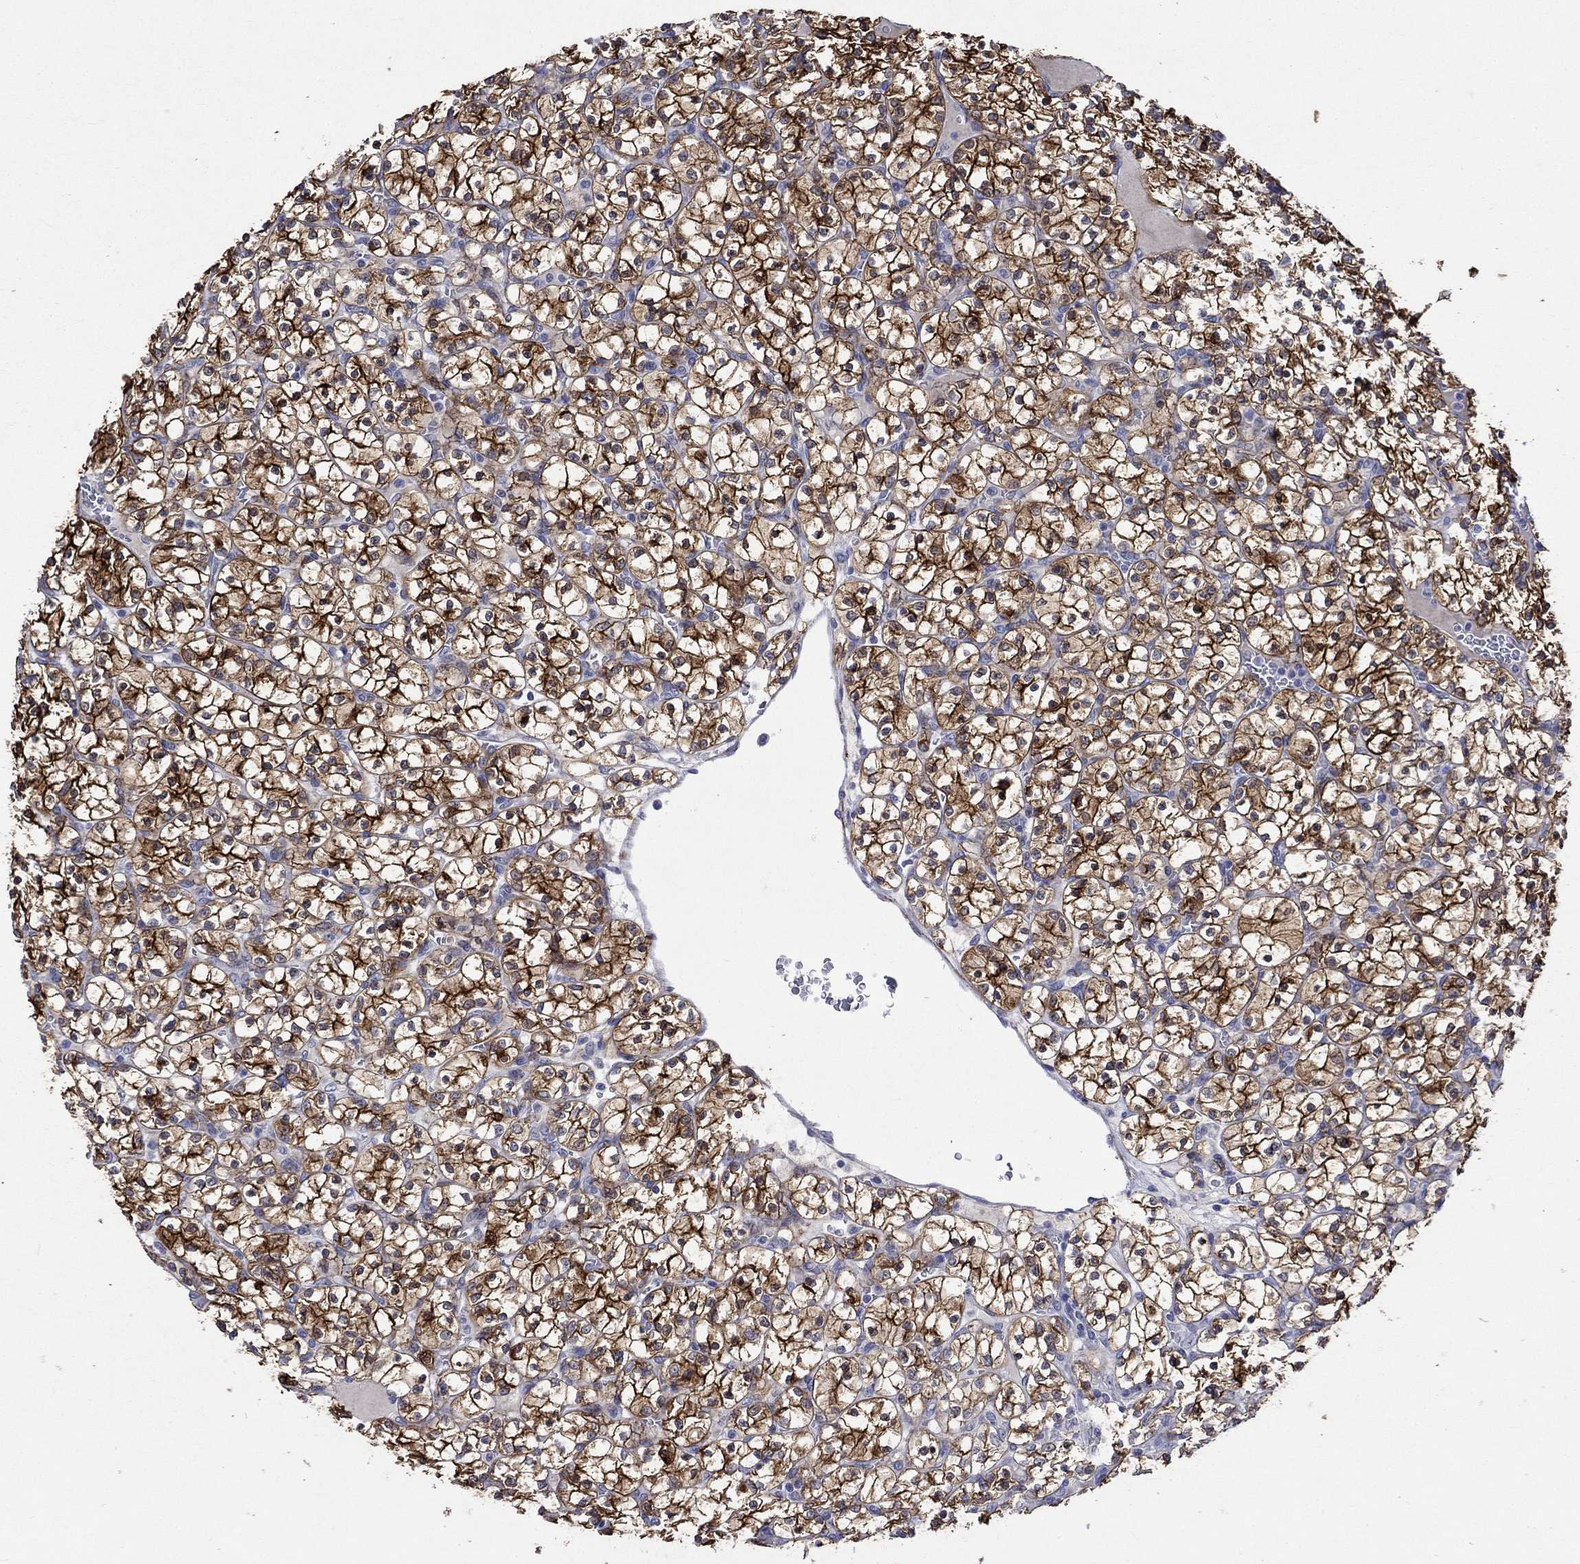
{"staining": {"intensity": "strong", "quantity": ">75%", "location": "cytoplasmic/membranous"}, "tissue": "renal cancer", "cell_type": "Tumor cells", "image_type": "cancer", "snomed": [{"axis": "morphology", "description": "Adenocarcinoma, NOS"}, {"axis": "topography", "description": "Kidney"}], "caption": "Strong cytoplasmic/membranous positivity for a protein is present in approximately >75% of tumor cells of renal cancer (adenocarcinoma) using IHC.", "gene": "CRYAB", "patient": {"sex": "female", "age": 89}}